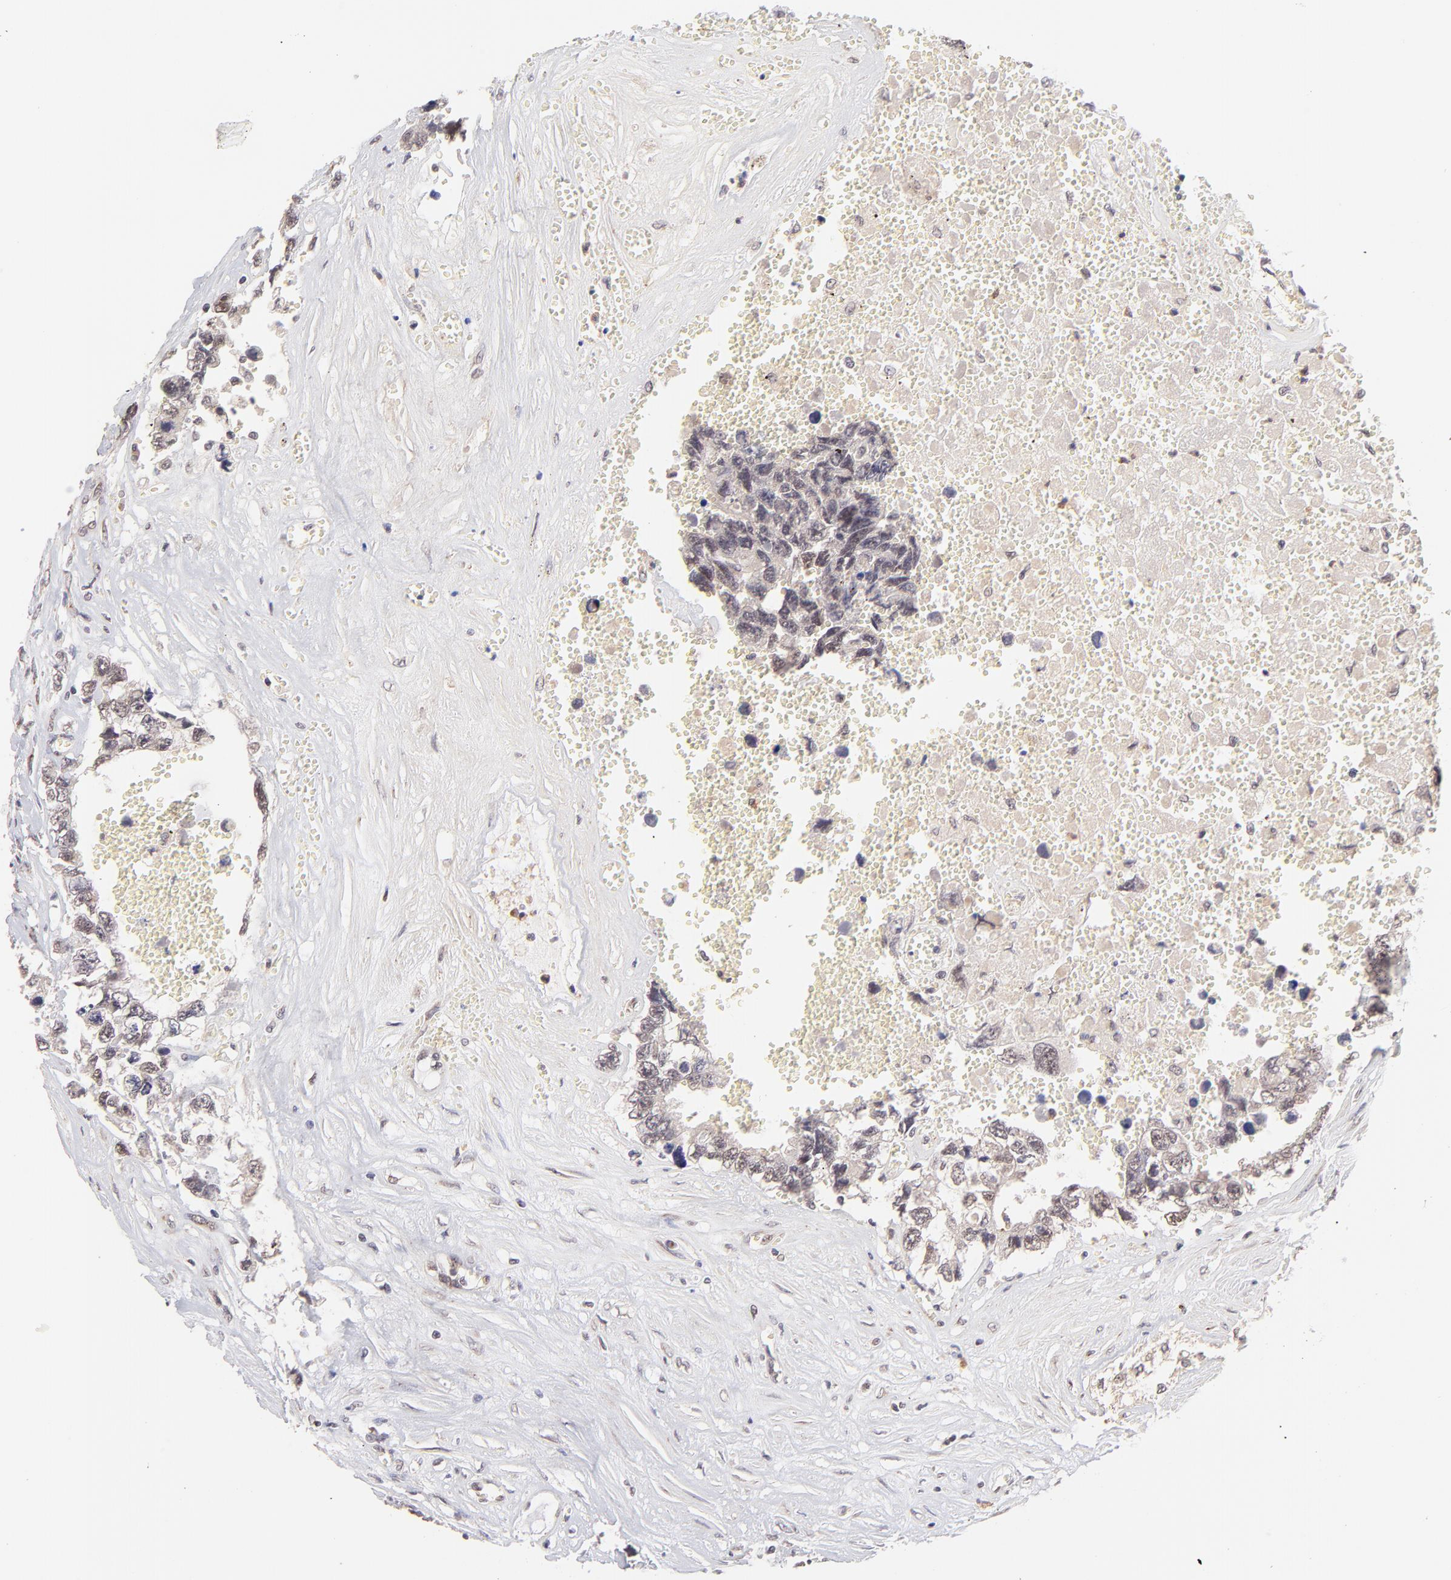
{"staining": {"intensity": "weak", "quantity": "<25%", "location": "nuclear"}, "tissue": "testis cancer", "cell_type": "Tumor cells", "image_type": "cancer", "snomed": [{"axis": "morphology", "description": "Carcinoma, Embryonal, NOS"}, {"axis": "topography", "description": "Testis"}], "caption": "Embryonal carcinoma (testis) was stained to show a protein in brown. There is no significant positivity in tumor cells. (Stains: DAB (3,3'-diaminobenzidine) immunohistochemistry with hematoxylin counter stain, Microscopy: brightfield microscopy at high magnification).", "gene": "MED12", "patient": {"sex": "male", "age": 31}}